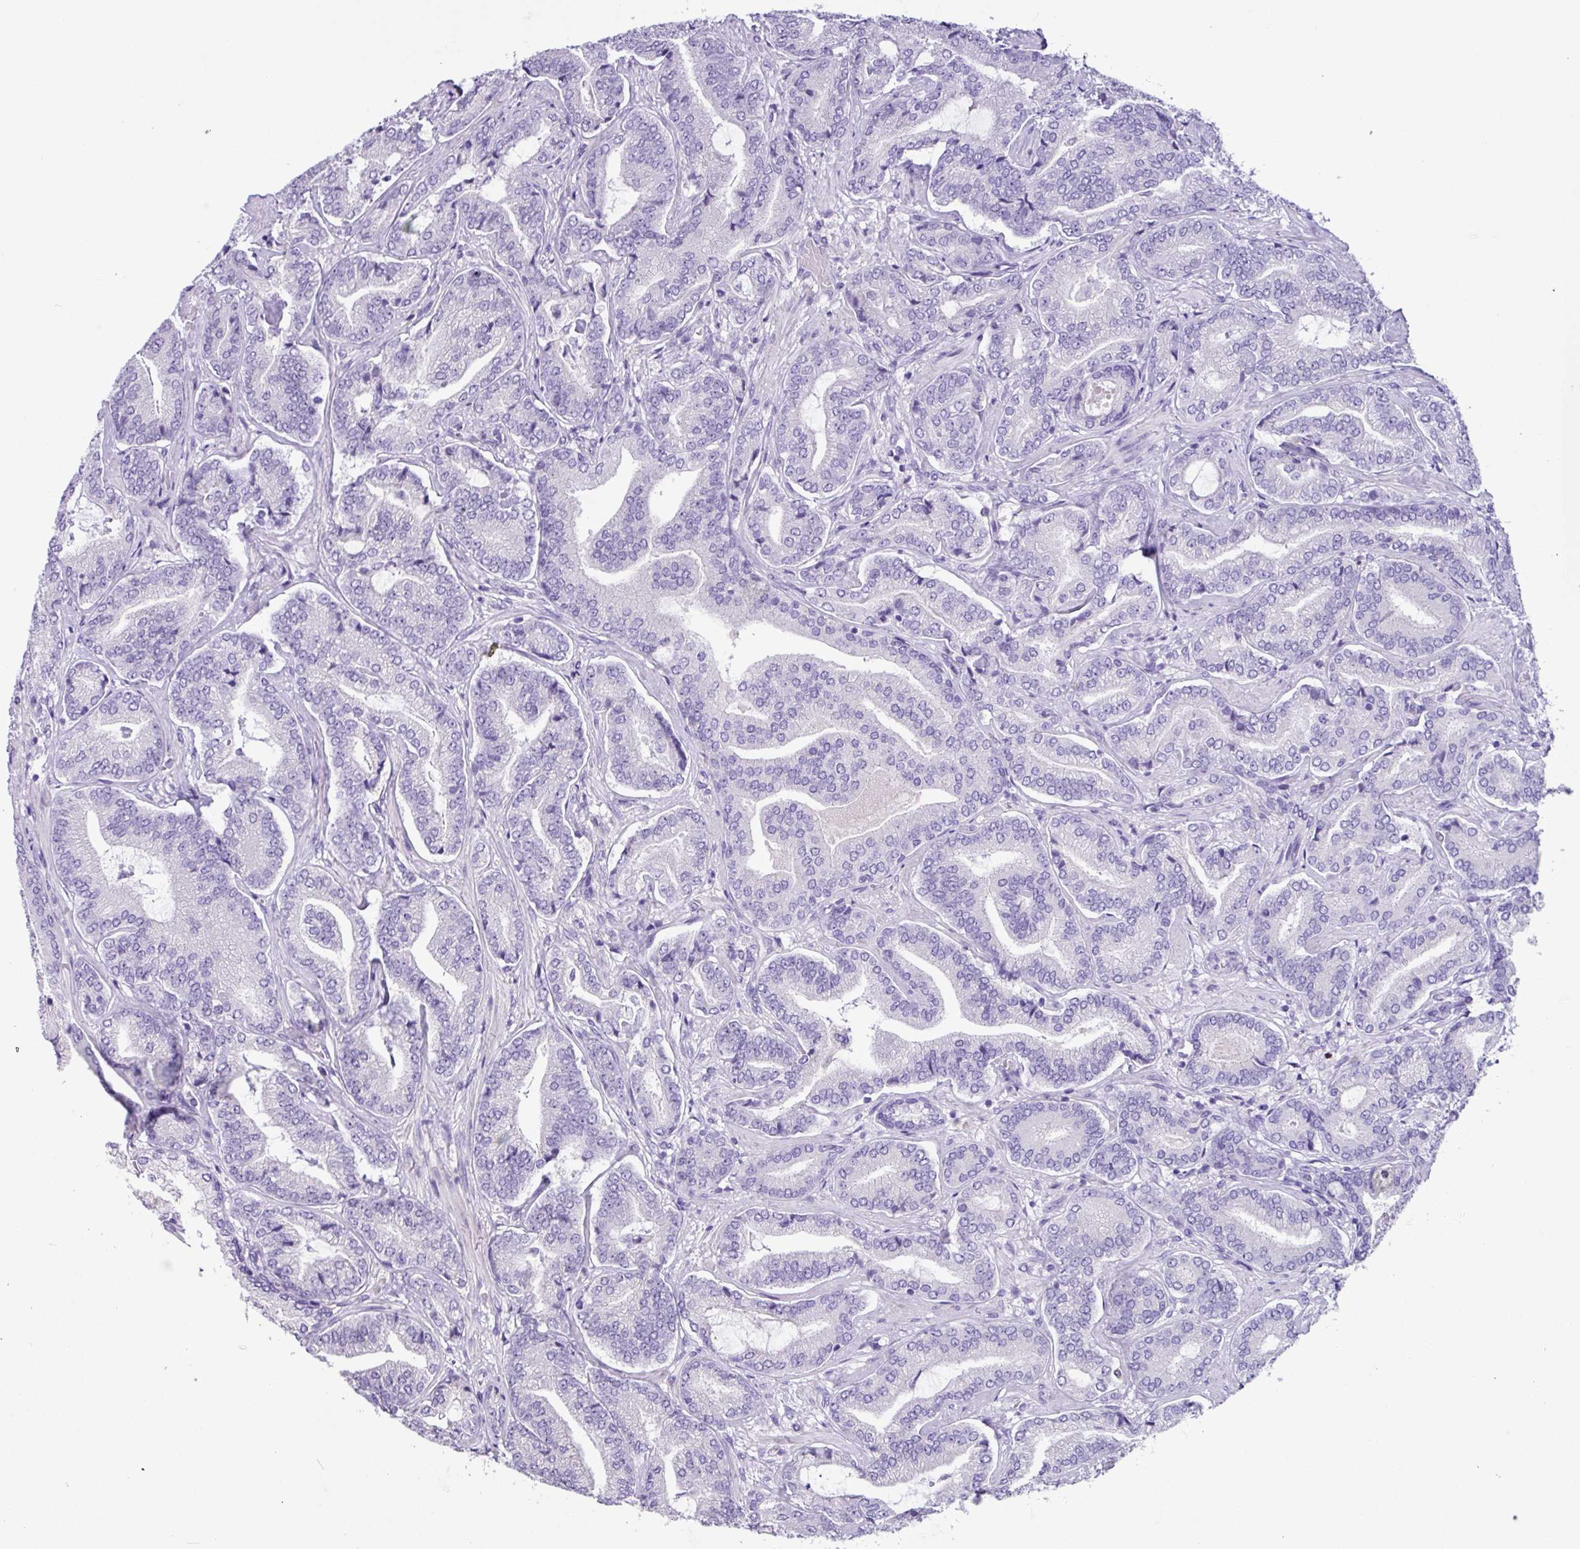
{"staining": {"intensity": "negative", "quantity": "none", "location": "none"}, "tissue": "prostate cancer", "cell_type": "Tumor cells", "image_type": "cancer", "snomed": [{"axis": "morphology", "description": "Adenocarcinoma, Low grade"}, {"axis": "topography", "description": "Prostate and seminal vesicle, NOS"}], "caption": "DAB (3,3'-diaminobenzidine) immunohistochemical staining of human prostate cancer displays no significant expression in tumor cells.", "gene": "MRM2", "patient": {"sex": "male", "age": 61}}